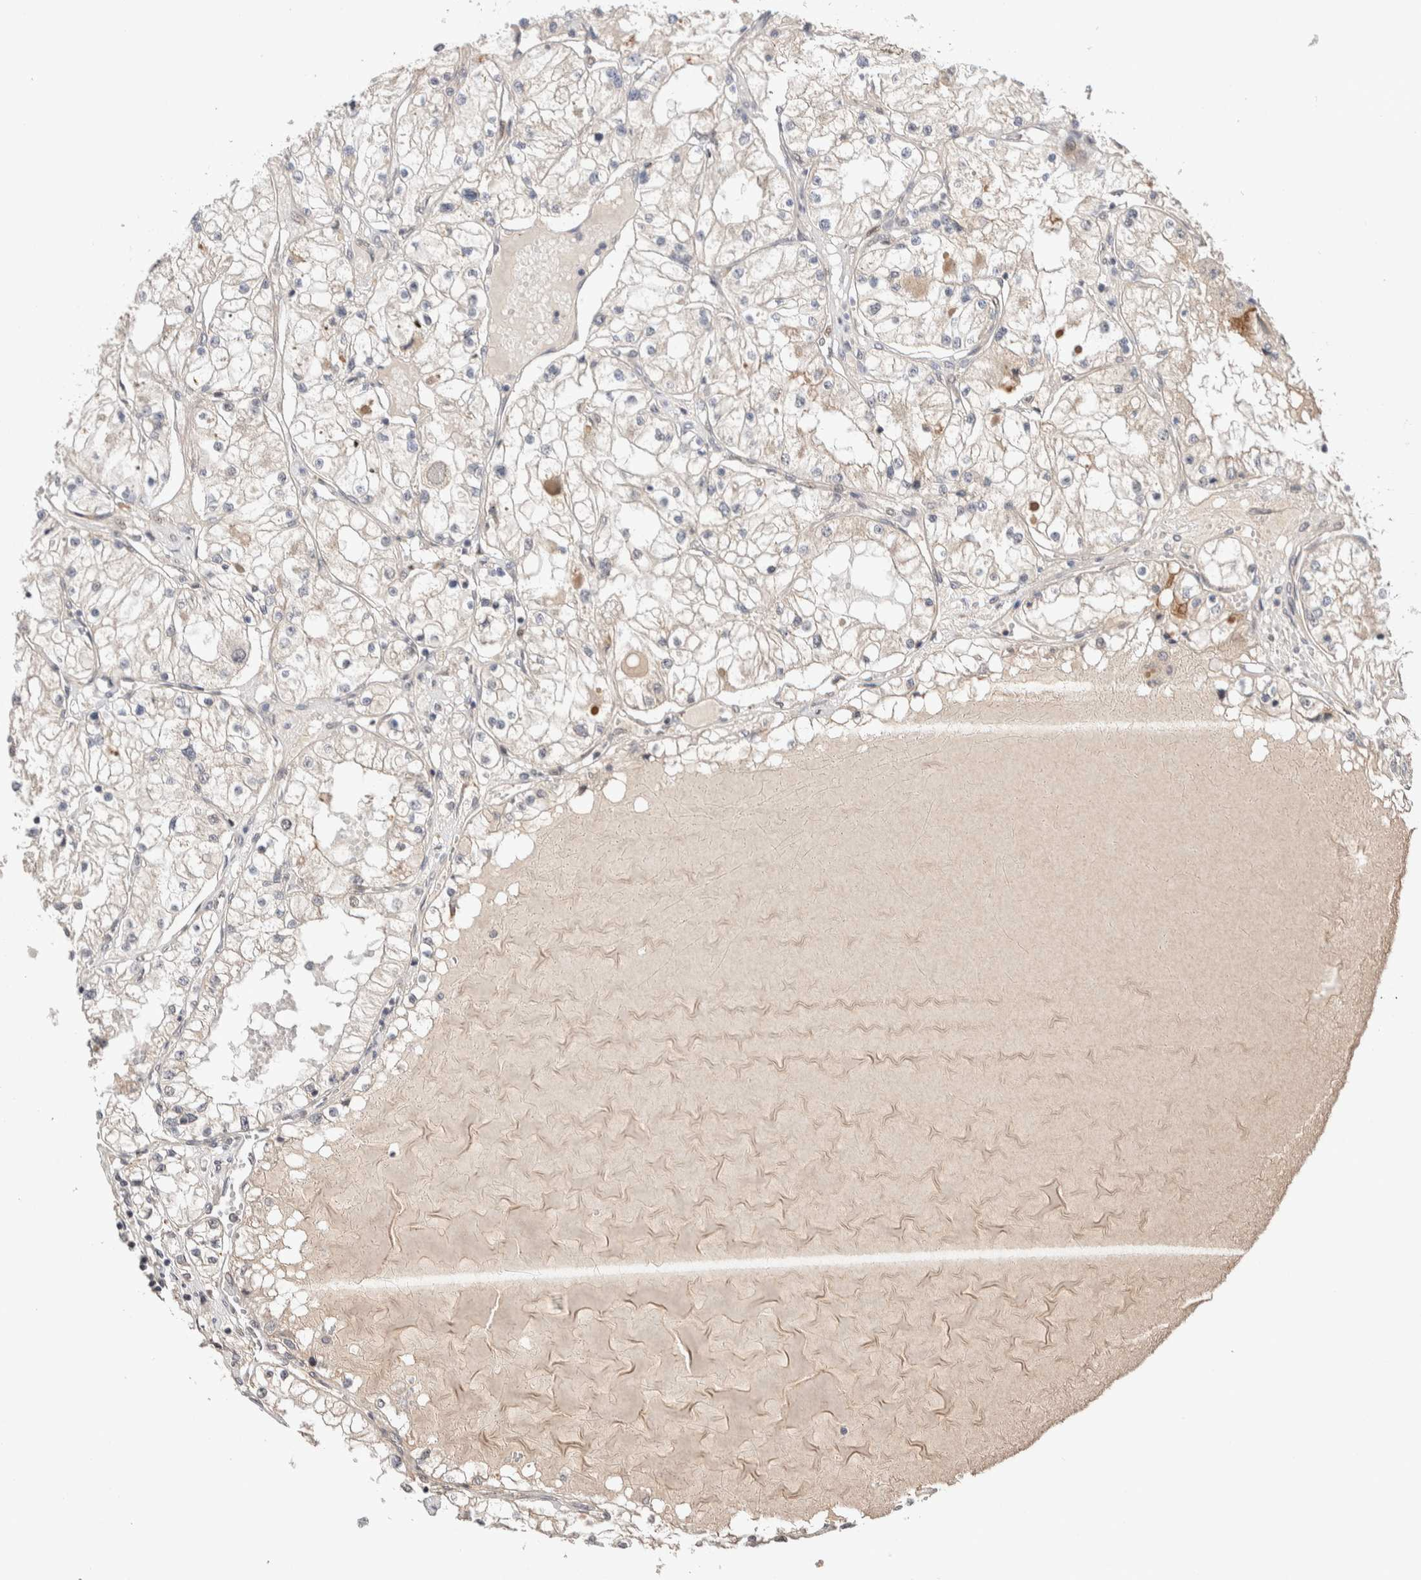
{"staining": {"intensity": "negative", "quantity": "none", "location": "none"}, "tissue": "renal cancer", "cell_type": "Tumor cells", "image_type": "cancer", "snomed": [{"axis": "morphology", "description": "Adenocarcinoma, NOS"}, {"axis": "topography", "description": "Kidney"}], "caption": "A histopathology image of renal adenocarcinoma stained for a protein exhibits no brown staining in tumor cells.", "gene": "PRDM15", "patient": {"sex": "male", "age": 68}}